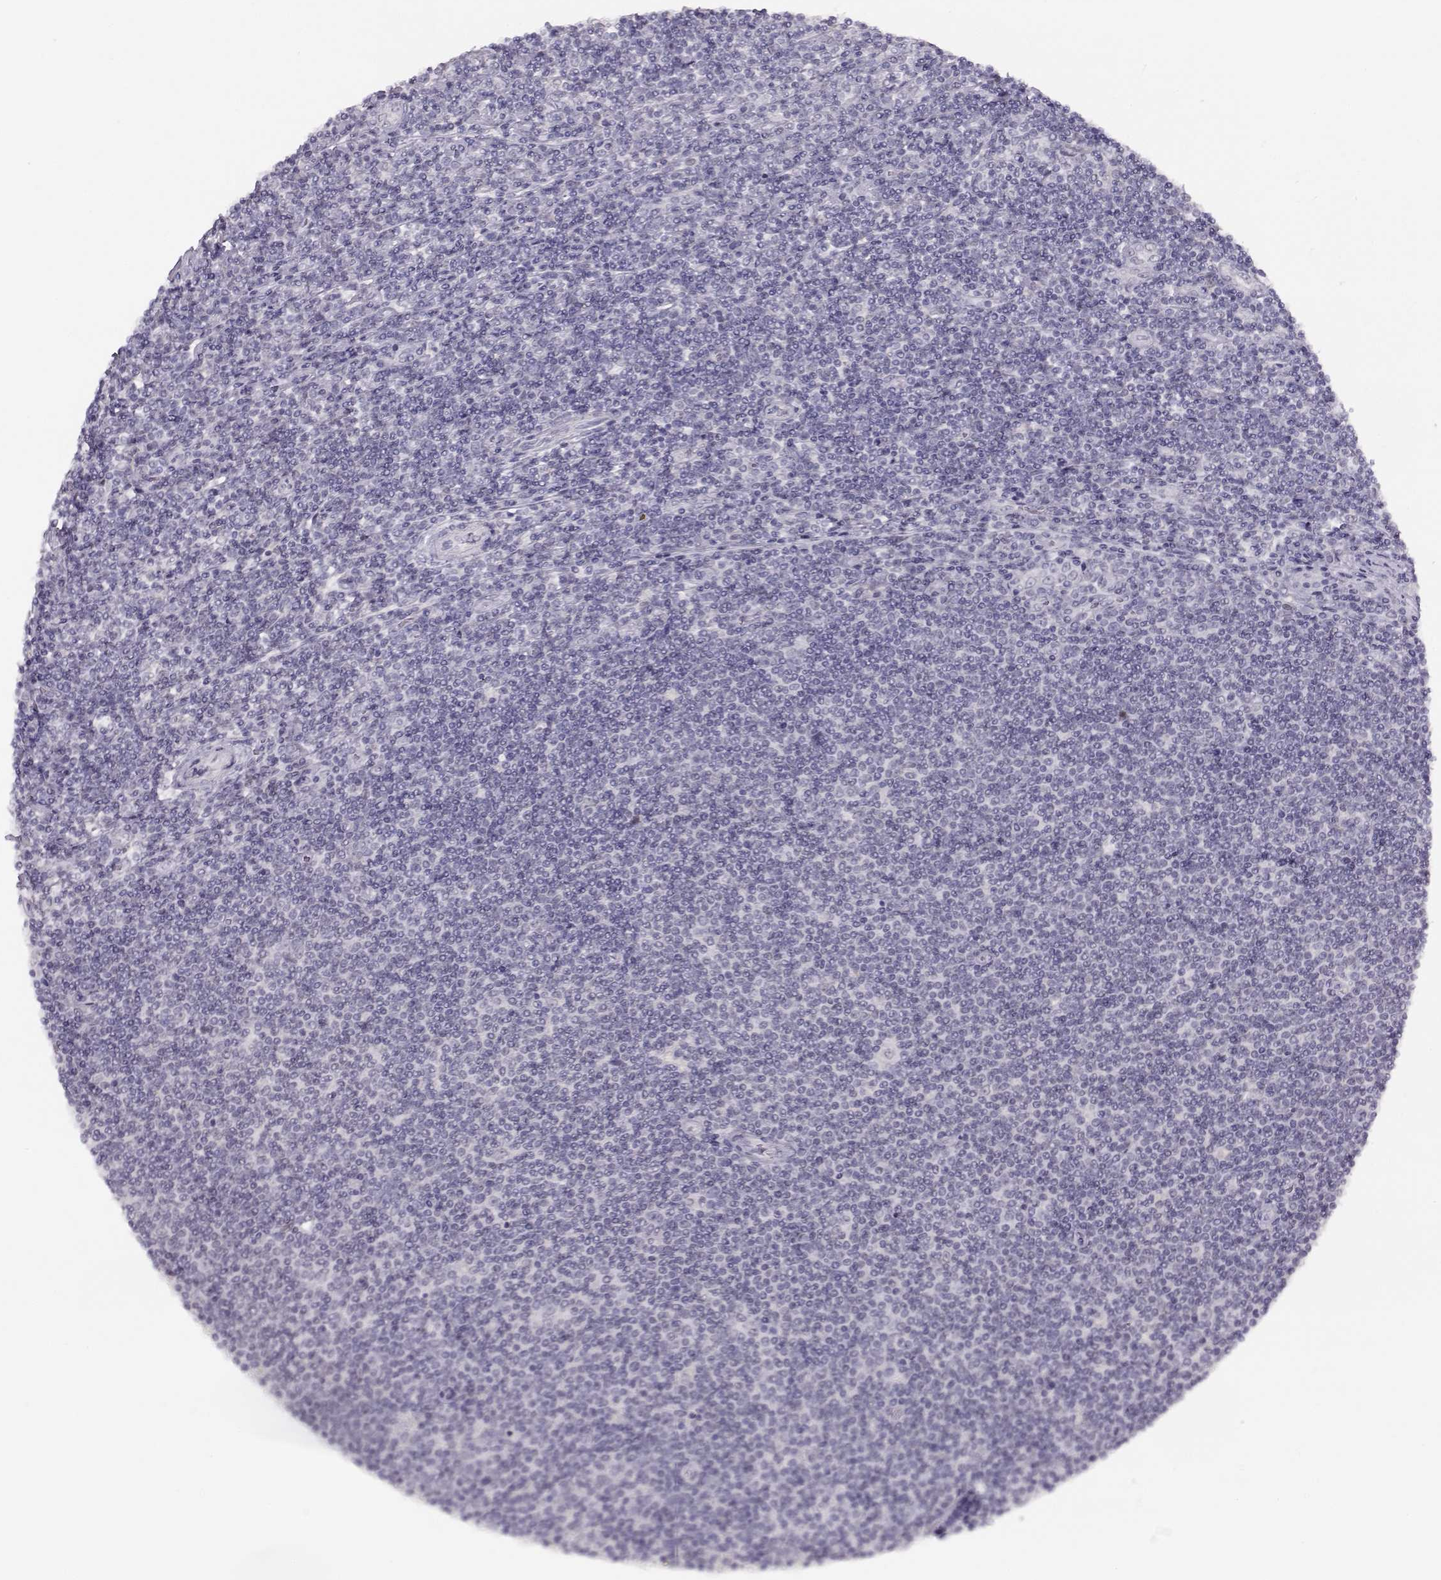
{"staining": {"intensity": "negative", "quantity": "none", "location": "none"}, "tissue": "lymphoma", "cell_type": "Tumor cells", "image_type": "cancer", "snomed": [{"axis": "morphology", "description": "Hodgkin's disease, NOS"}, {"axis": "topography", "description": "Lymph node"}], "caption": "Tumor cells show no significant protein positivity in lymphoma.", "gene": "IMPG1", "patient": {"sex": "male", "age": 40}}